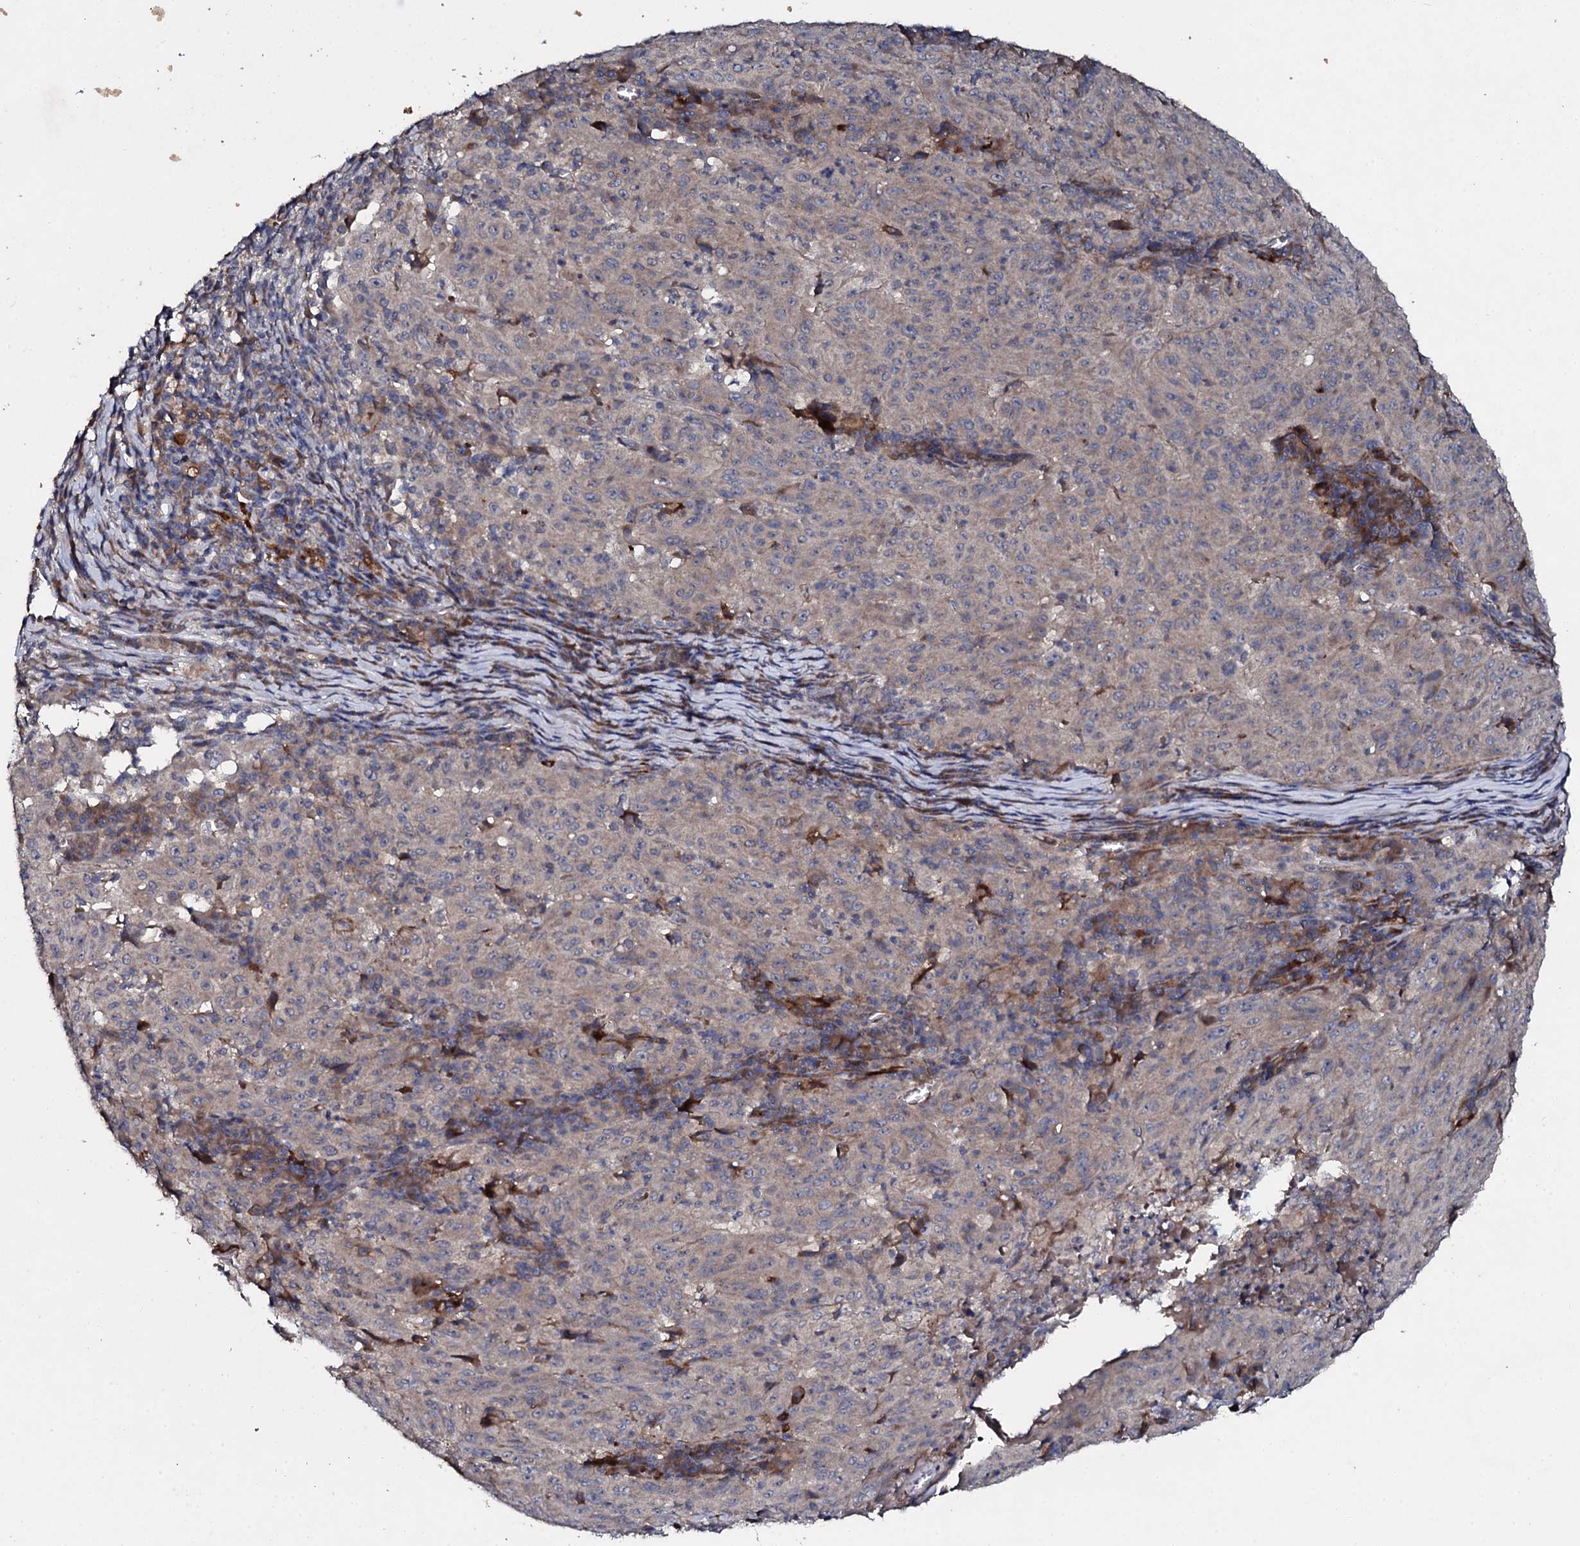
{"staining": {"intensity": "weak", "quantity": "25%-75%", "location": "cytoplasmic/membranous"}, "tissue": "pancreatic cancer", "cell_type": "Tumor cells", "image_type": "cancer", "snomed": [{"axis": "morphology", "description": "Adenocarcinoma, NOS"}, {"axis": "topography", "description": "Pancreas"}], "caption": "Tumor cells demonstrate weak cytoplasmic/membranous staining in approximately 25%-75% of cells in pancreatic cancer.", "gene": "LRRC28", "patient": {"sex": "male", "age": 63}}